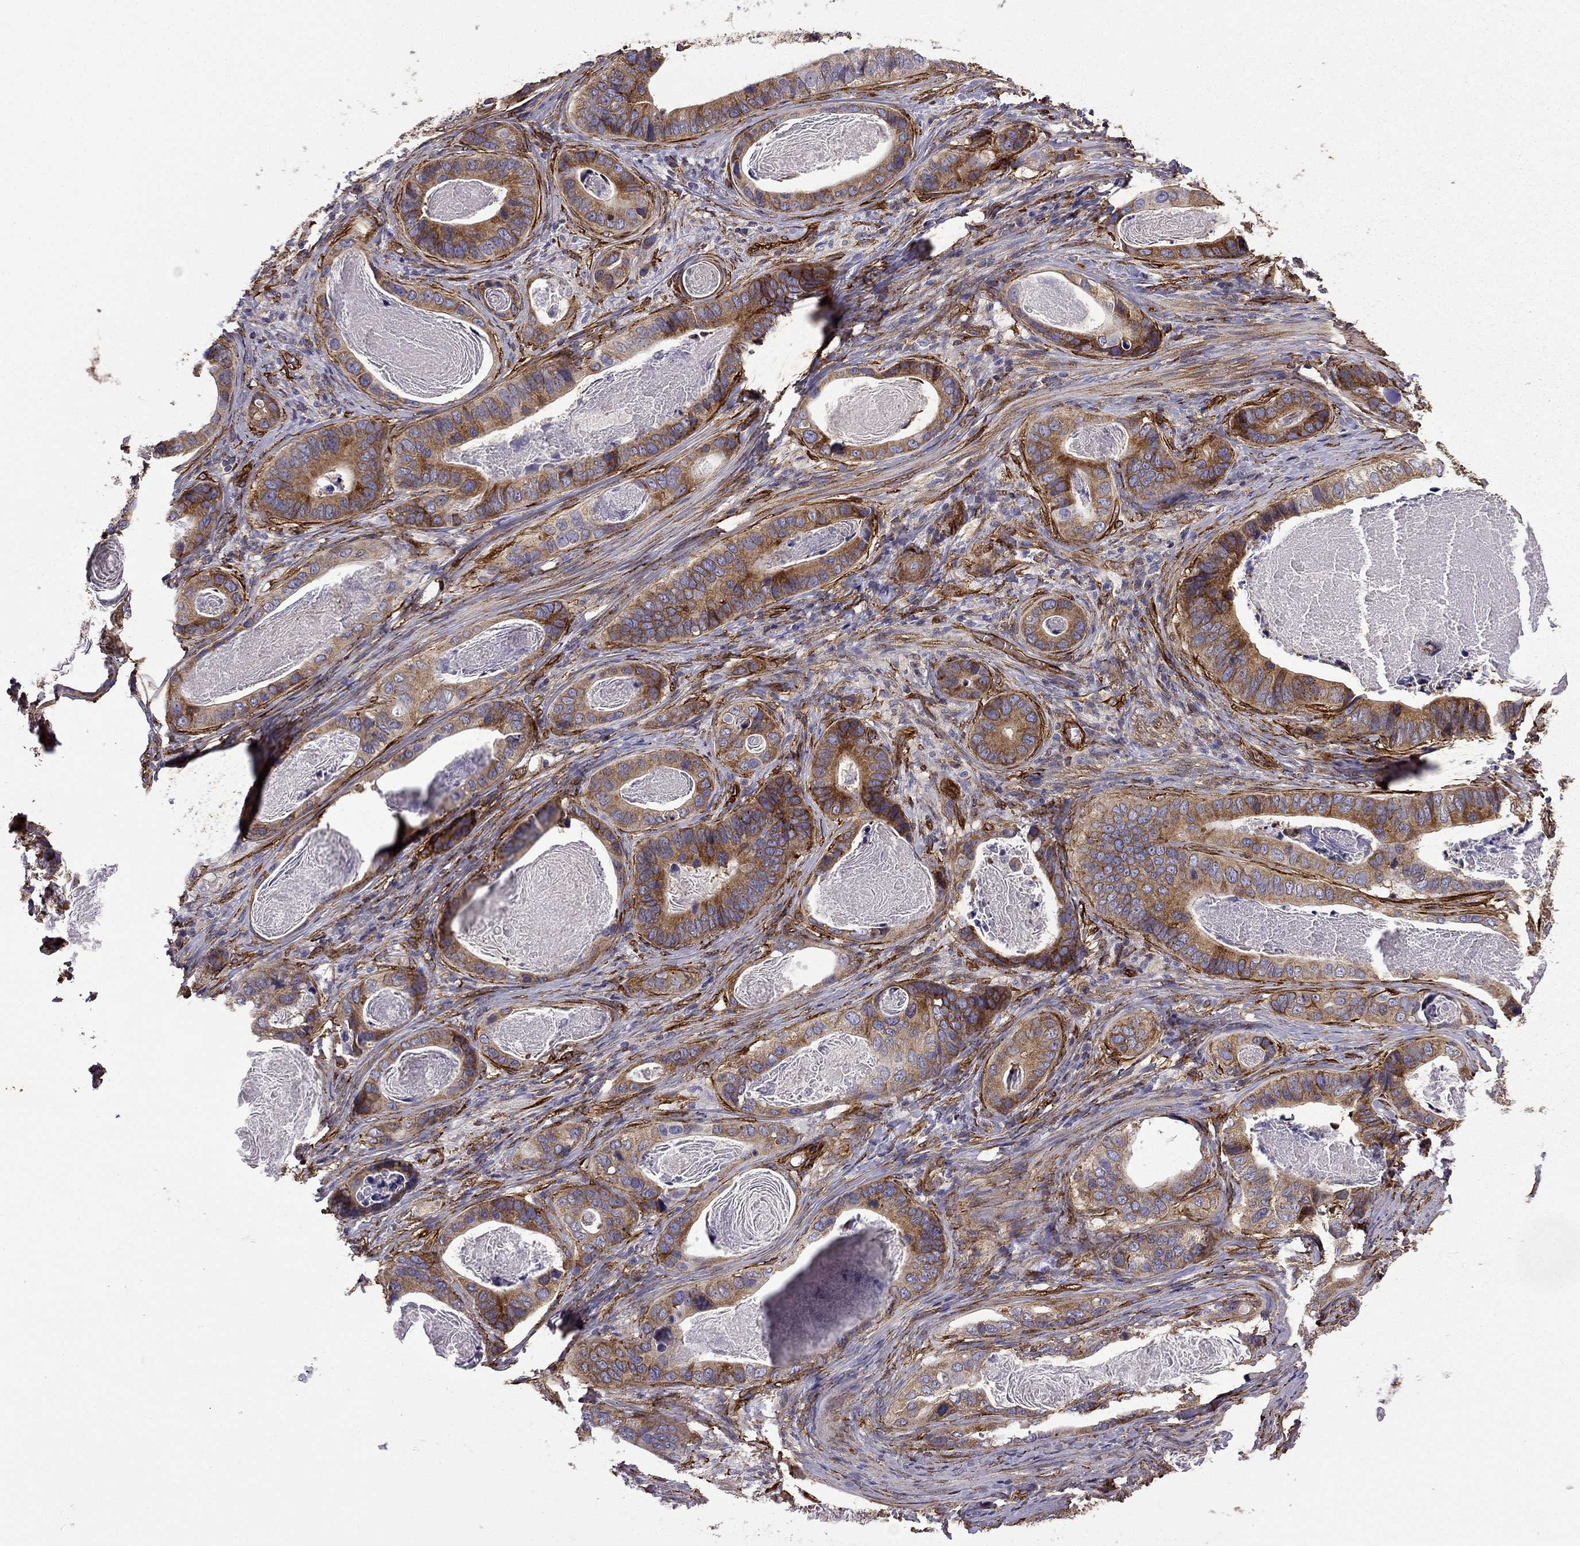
{"staining": {"intensity": "strong", "quantity": ">75%", "location": "cytoplasmic/membranous"}, "tissue": "stomach cancer", "cell_type": "Tumor cells", "image_type": "cancer", "snomed": [{"axis": "morphology", "description": "Adenocarcinoma, NOS"}, {"axis": "topography", "description": "Stomach"}], "caption": "This is an image of immunohistochemistry staining of stomach cancer (adenocarcinoma), which shows strong expression in the cytoplasmic/membranous of tumor cells.", "gene": "MAP4", "patient": {"sex": "male", "age": 84}}